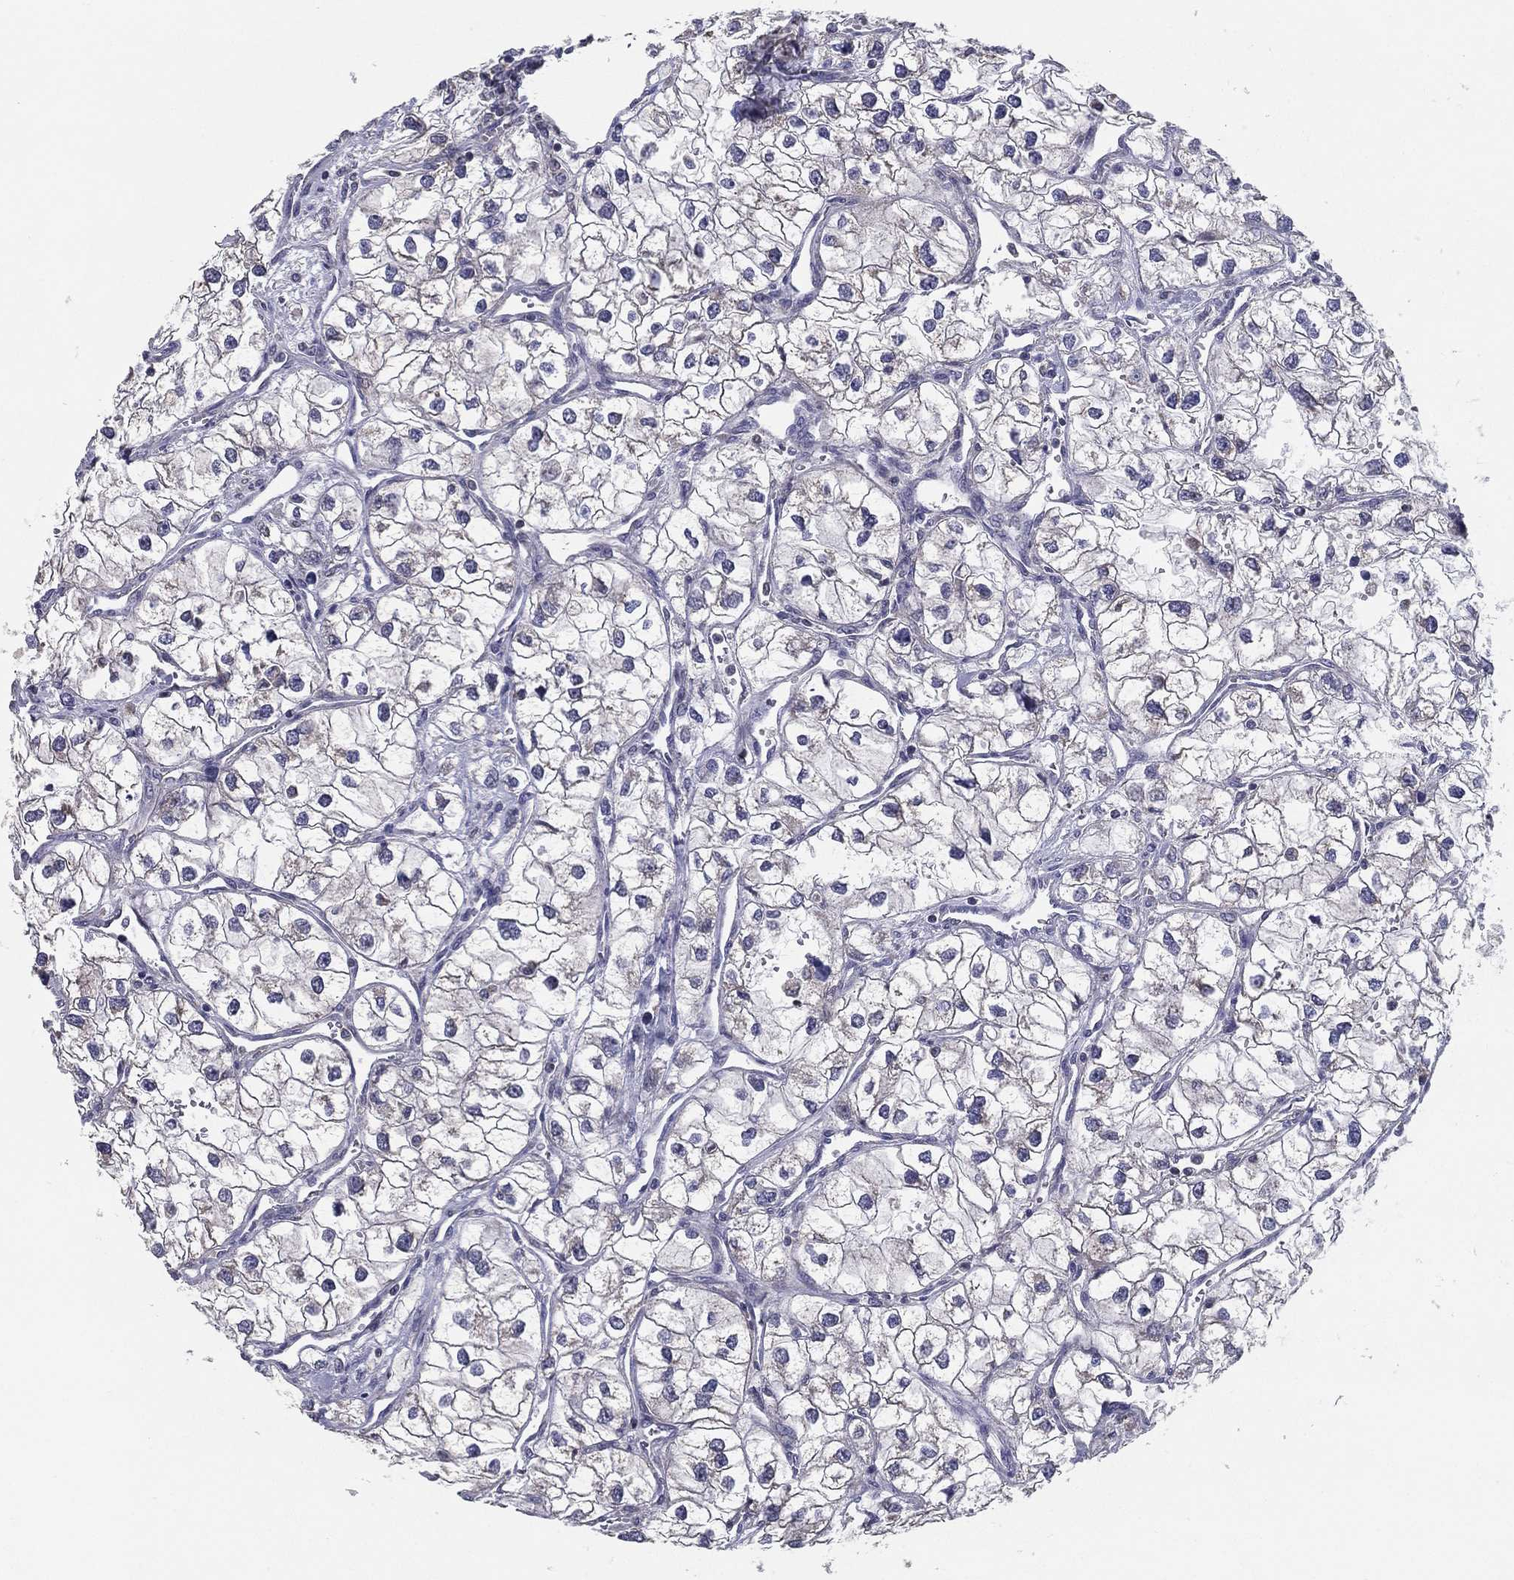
{"staining": {"intensity": "negative", "quantity": "none", "location": "none"}, "tissue": "renal cancer", "cell_type": "Tumor cells", "image_type": "cancer", "snomed": [{"axis": "morphology", "description": "Adenocarcinoma, NOS"}, {"axis": "topography", "description": "Kidney"}], "caption": "Tumor cells are negative for protein expression in human adenocarcinoma (renal).", "gene": "PCSK1", "patient": {"sex": "male", "age": 59}}